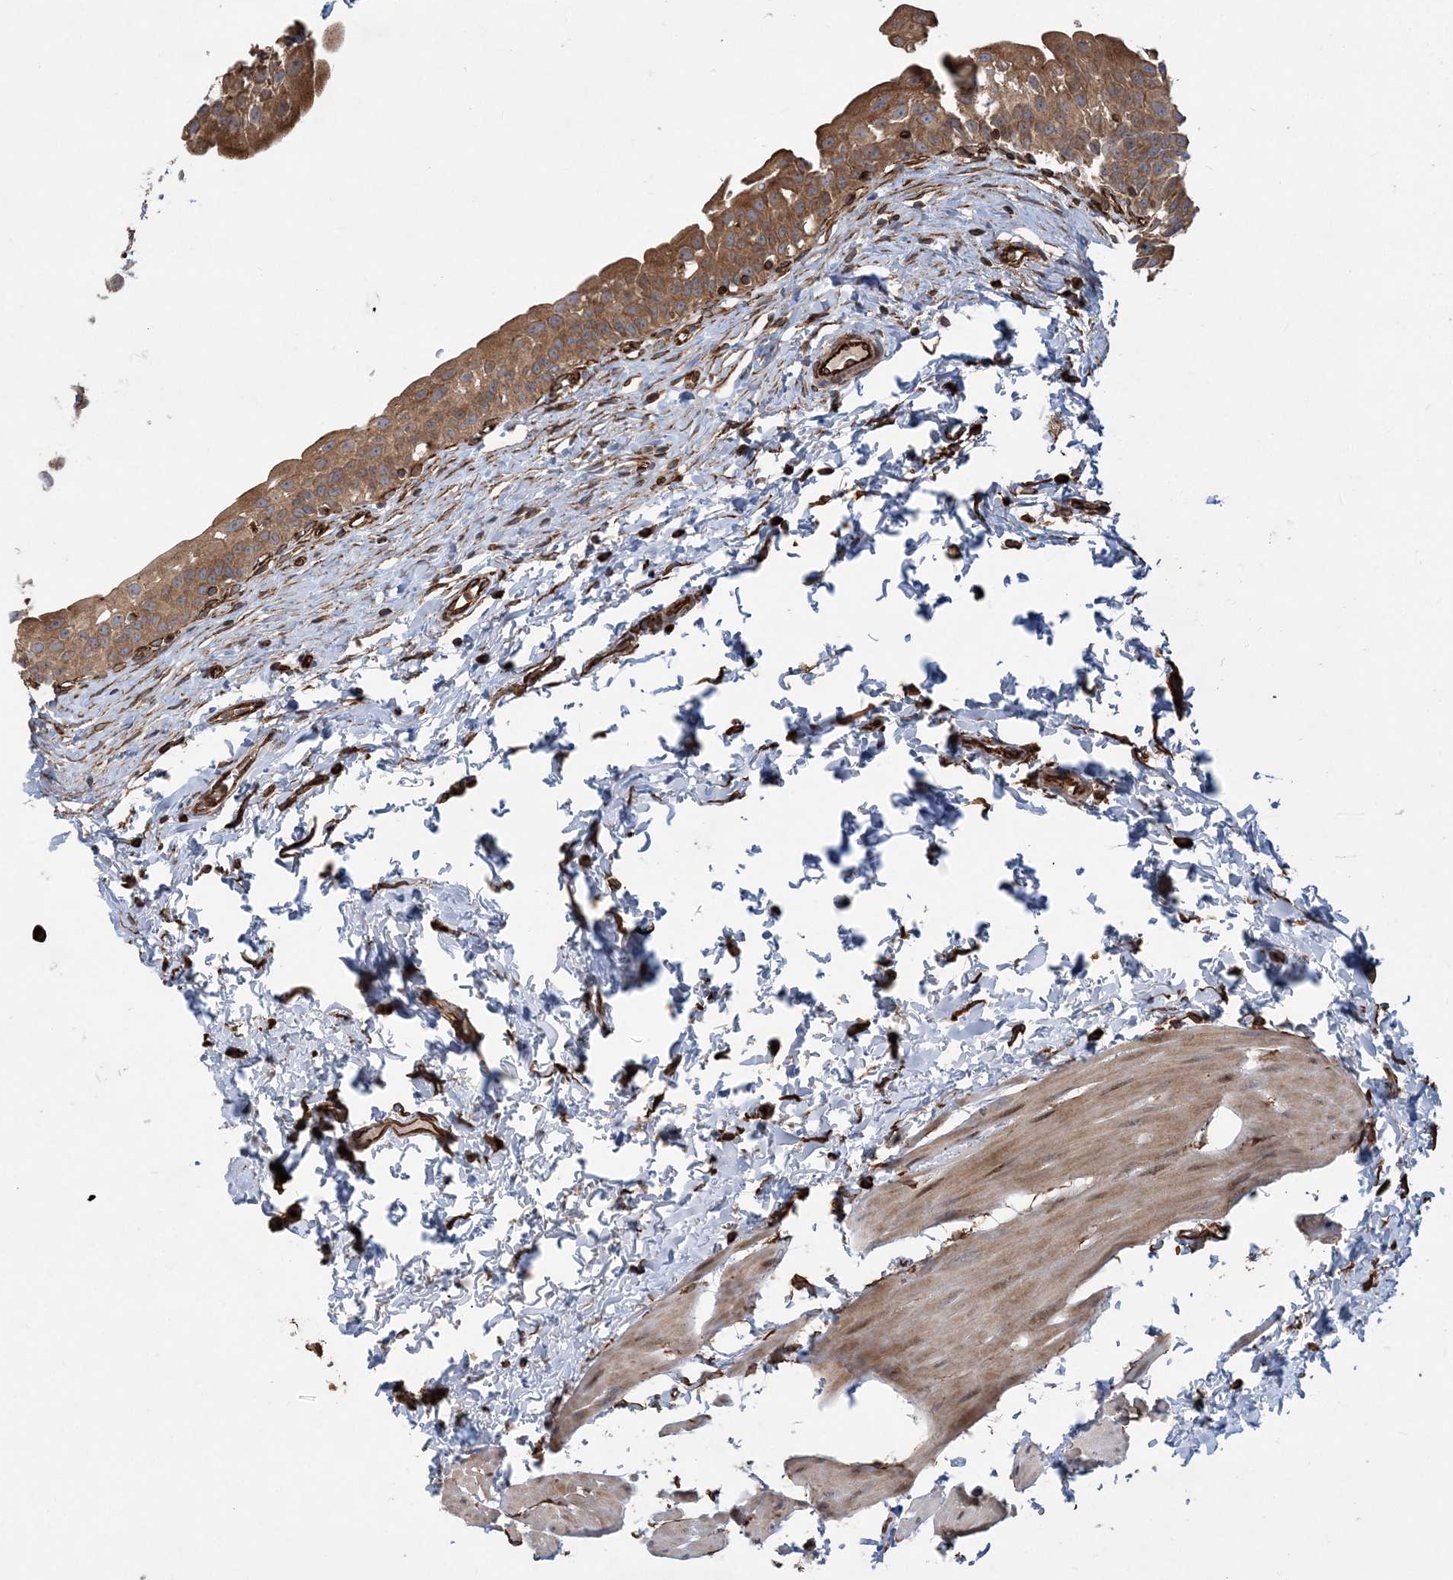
{"staining": {"intensity": "moderate", "quantity": ">75%", "location": "cytoplasmic/membranous"}, "tissue": "urinary bladder", "cell_type": "Urothelial cells", "image_type": "normal", "snomed": [{"axis": "morphology", "description": "Normal tissue, NOS"}, {"axis": "topography", "description": "Urinary bladder"}], "caption": "Approximately >75% of urothelial cells in normal human urinary bladder display moderate cytoplasmic/membranous protein positivity as visualized by brown immunohistochemical staining.", "gene": "FAM114A2", "patient": {"sex": "male", "age": 51}}